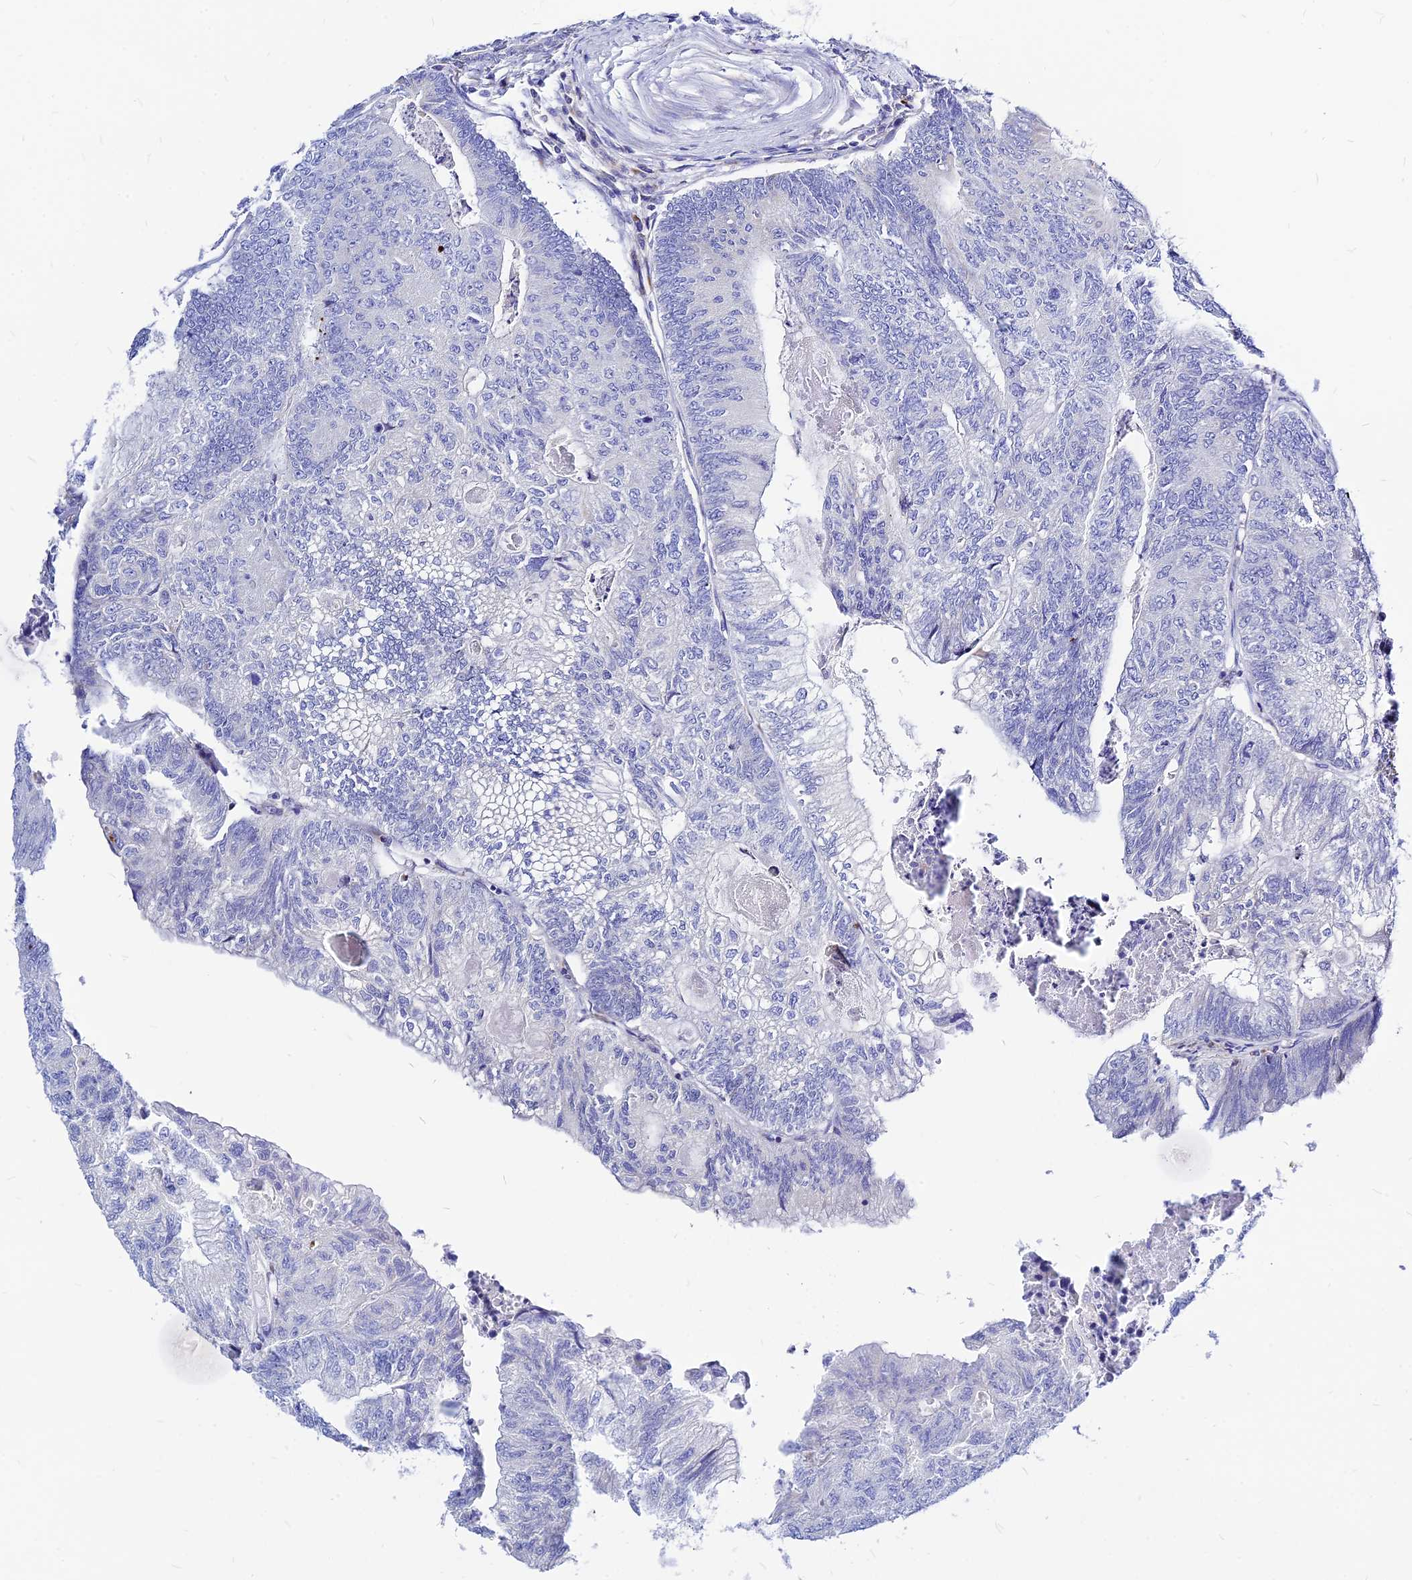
{"staining": {"intensity": "negative", "quantity": "none", "location": "none"}, "tissue": "colorectal cancer", "cell_type": "Tumor cells", "image_type": "cancer", "snomed": [{"axis": "morphology", "description": "Adenocarcinoma, NOS"}, {"axis": "topography", "description": "Colon"}], "caption": "DAB (3,3'-diaminobenzidine) immunohistochemical staining of colorectal cancer (adenocarcinoma) shows no significant expression in tumor cells.", "gene": "CNOT6", "patient": {"sex": "female", "age": 67}}